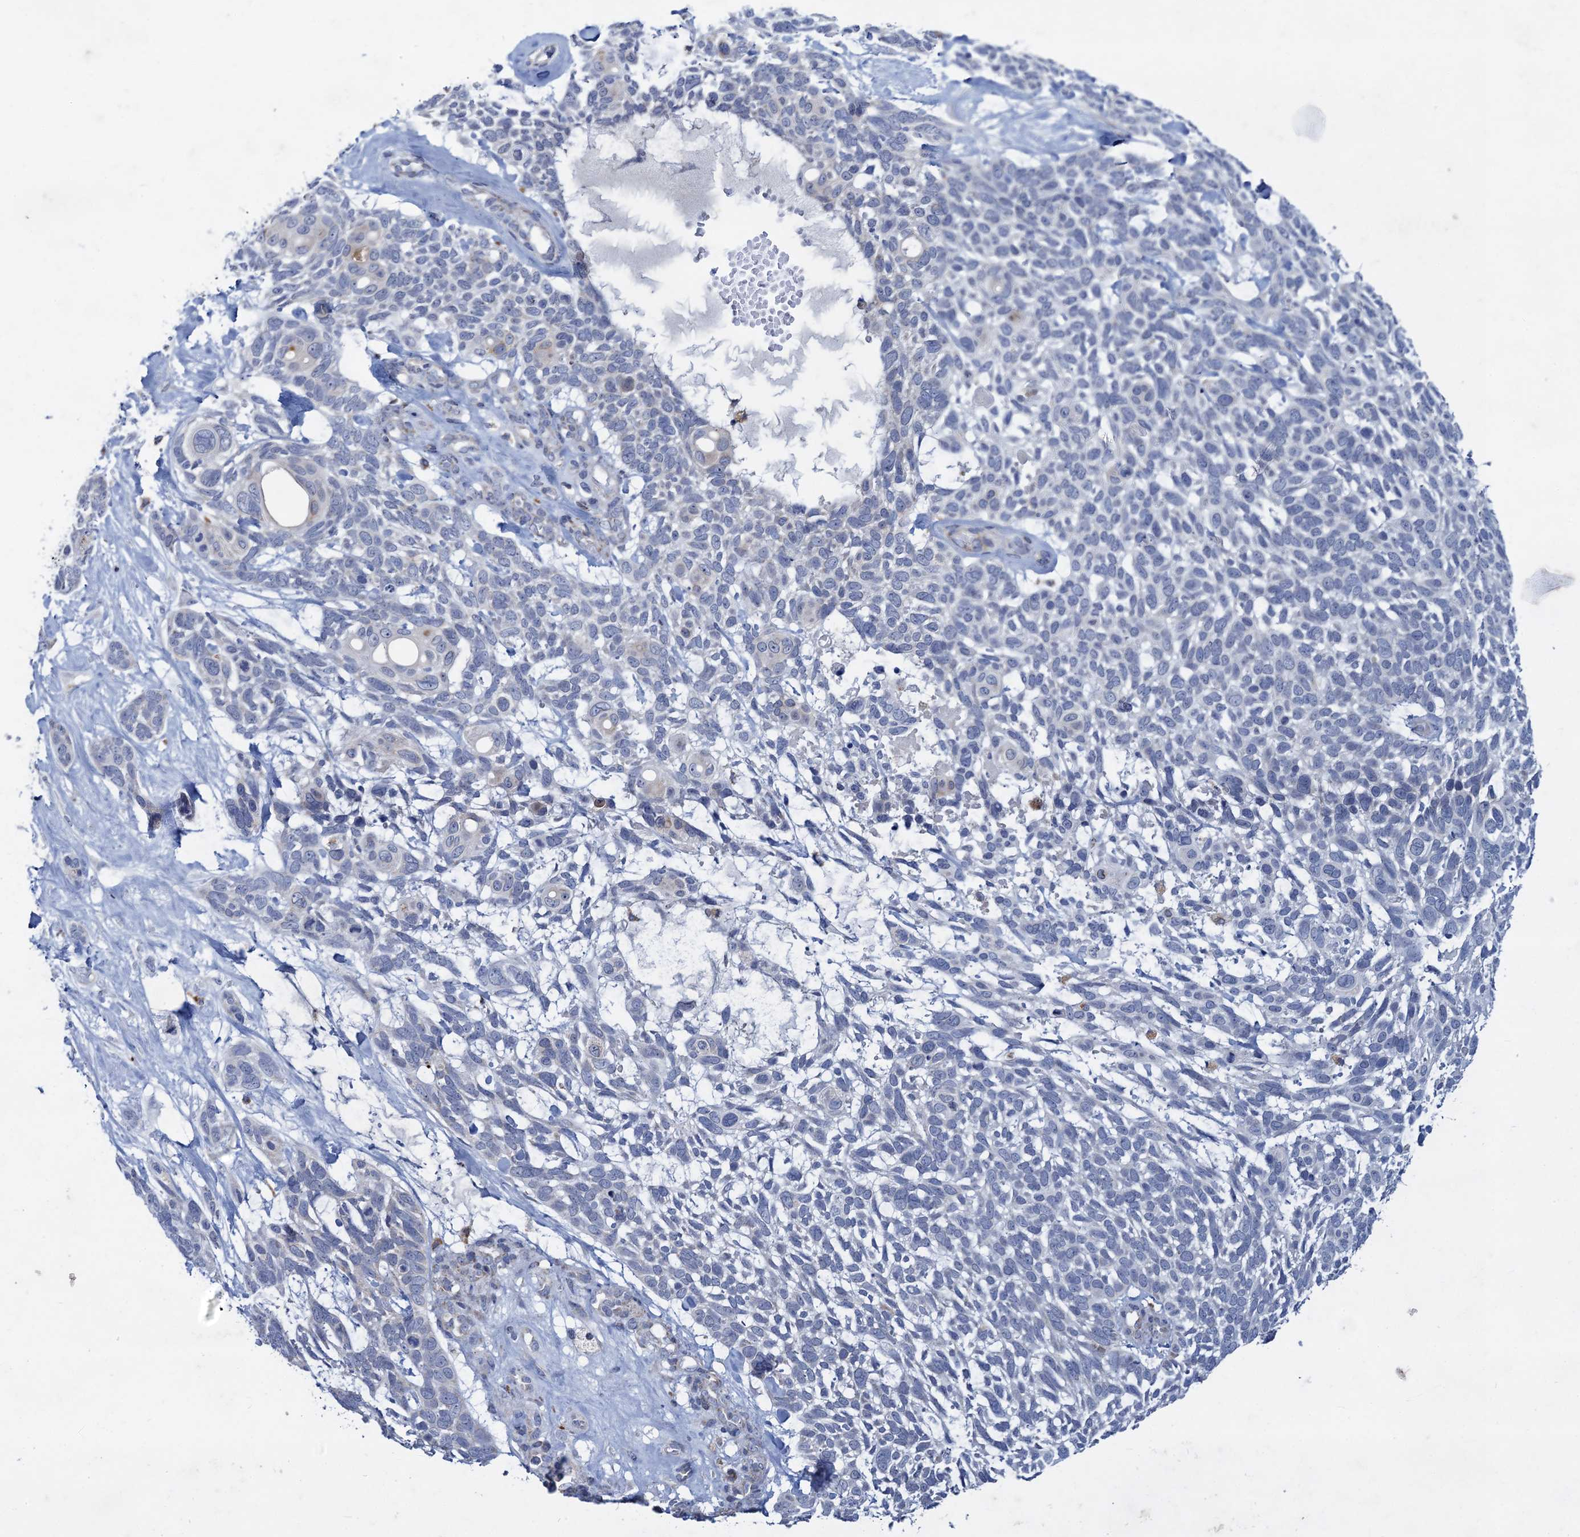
{"staining": {"intensity": "negative", "quantity": "none", "location": "none"}, "tissue": "skin cancer", "cell_type": "Tumor cells", "image_type": "cancer", "snomed": [{"axis": "morphology", "description": "Basal cell carcinoma"}, {"axis": "topography", "description": "Skin"}], "caption": "DAB immunohistochemical staining of human basal cell carcinoma (skin) exhibits no significant positivity in tumor cells.", "gene": "ANKS3", "patient": {"sex": "male", "age": 88}}